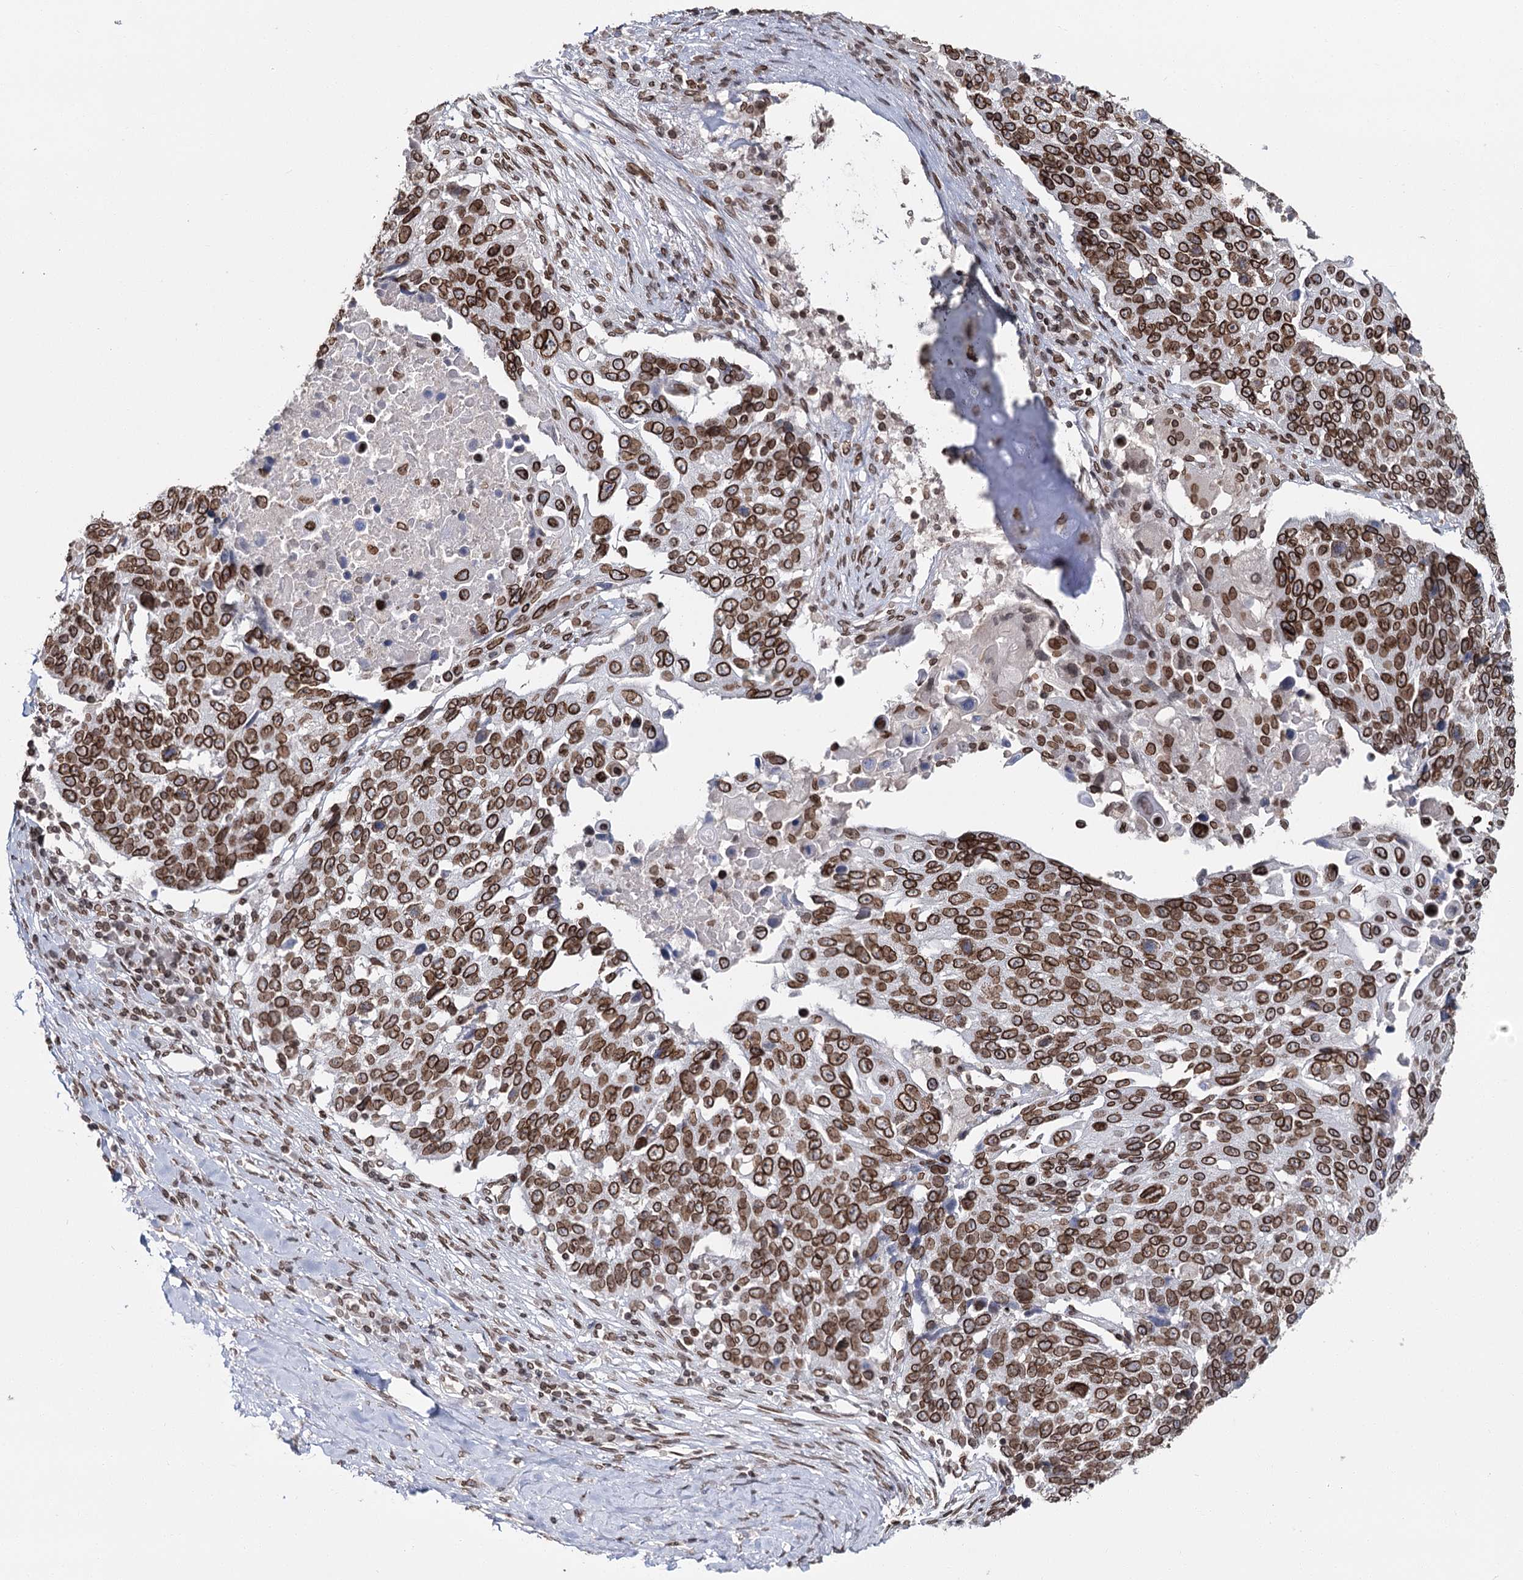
{"staining": {"intensity": "strong", "quantity": ">75%", "location": "cytoplasmic/membranous,nuclear"}, "tissue": "lung cancer", "cell_type": "Tumor cells", "image_type": "cancer", "snomed": [{"axis": "morphology", "description": "Squamous cell carcinoma, NOS"}, {"axis": "topography", "description": "Lung"}], "caption": "Tumor cells reveal strong cytoplasmic/membranous and nuclear staining in about >75% of cells in squamous cell carcinoma (lung). The staining was performed using DAB (3,3'-diaminobenzidine) to visualize the protein expression in brown, while the nuclei were stained in blue with hematoxylin (Magnification: 20x).", "gene": "KIAA0930", "patient": {"sex": "male", "age": 66}}